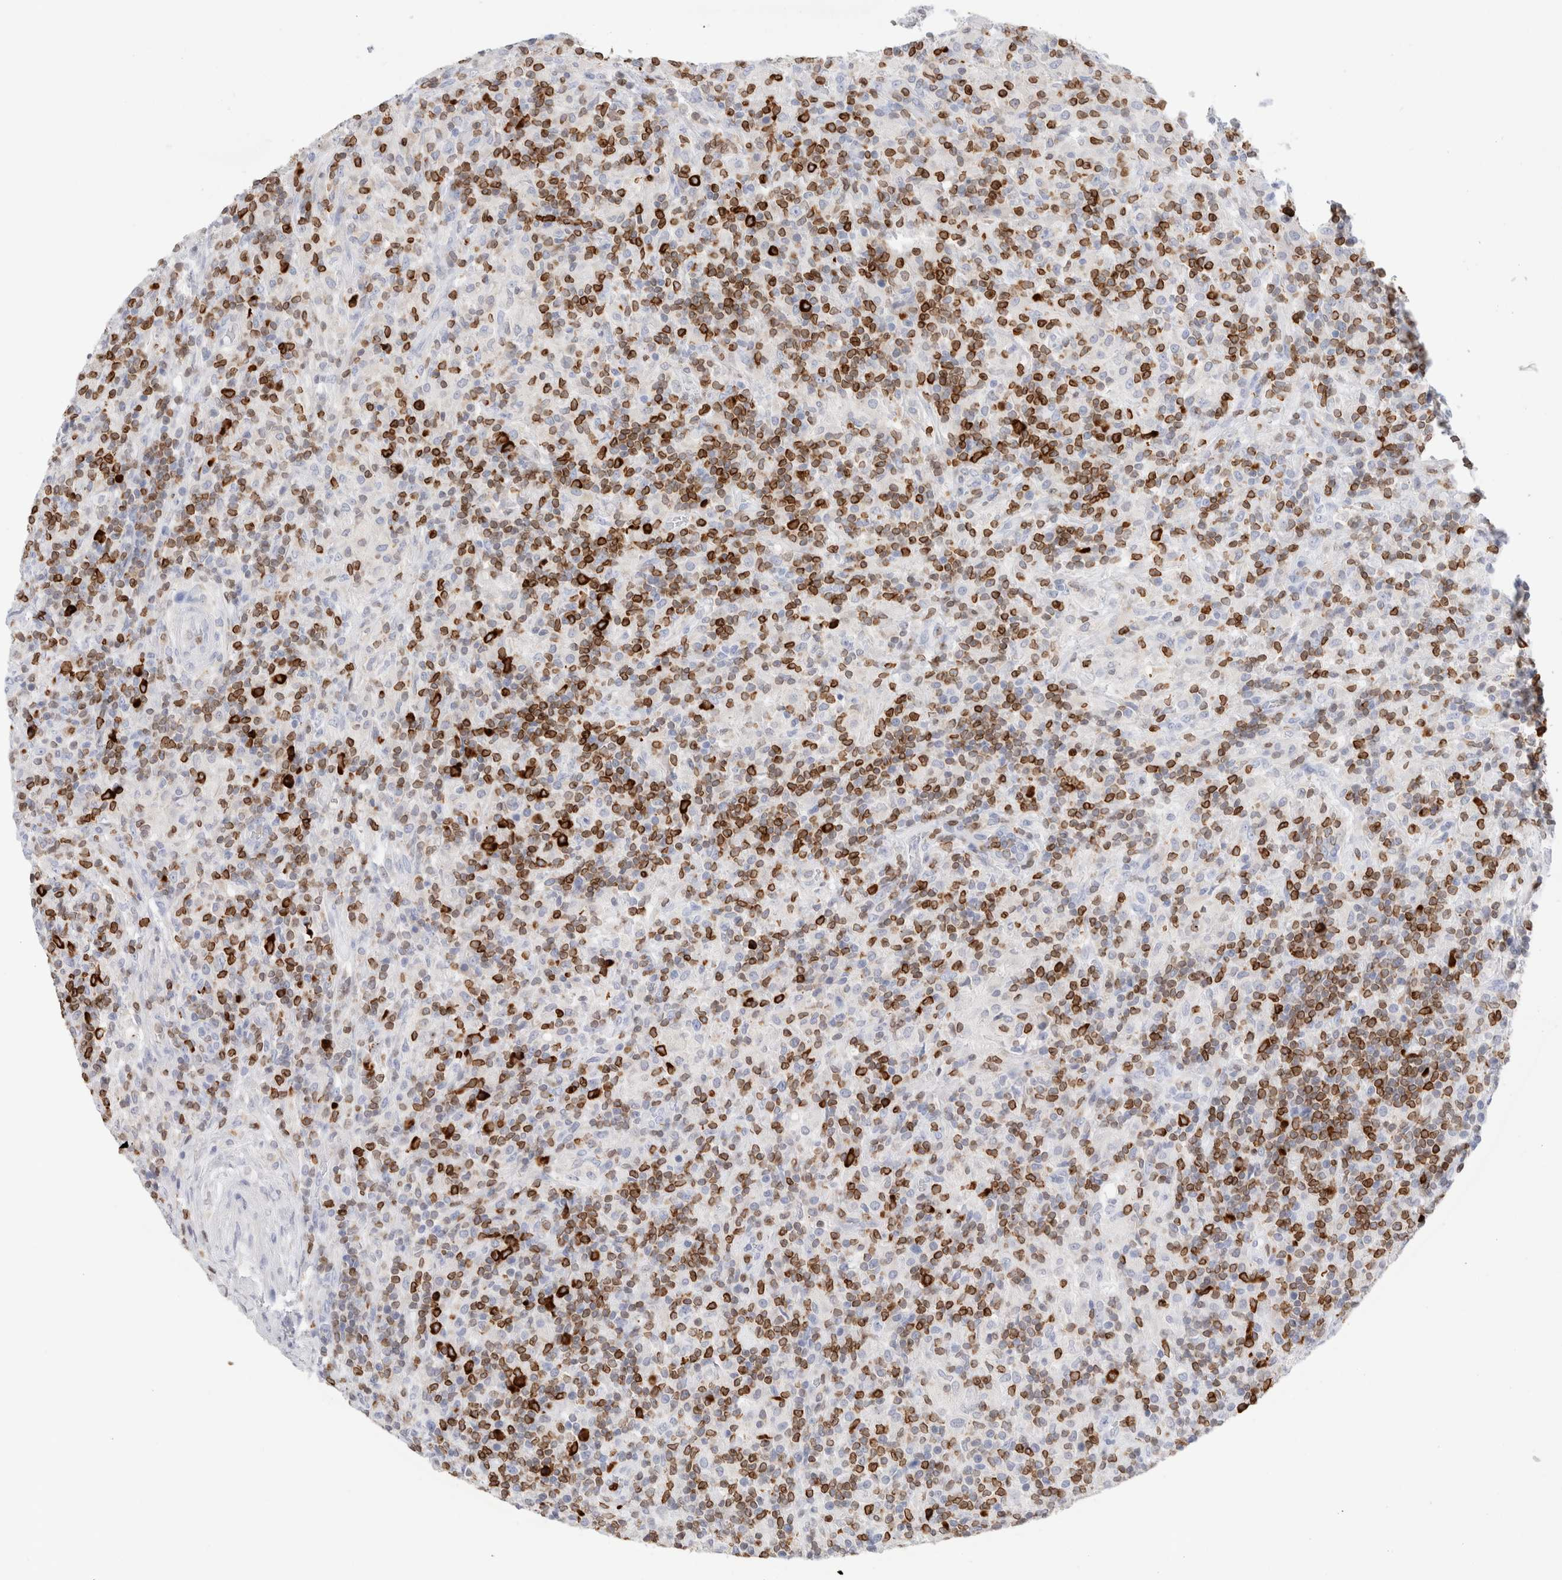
{"staining": {"intensity": "negative", "quantity": "none", "location": "none"}, "tissue": "lymphoma", "cell_type": "Tumor cells", "image_type": "cancer", "snomed": [{"axis": "morphology", "description": "Hodgkin's disease, NOS"}, {"axis": "topography", "description": "Lymph node"}], "caption": "Immunohistochemical staining of human lymphoma exhibits no significant expression in tumor cells.", "gene": "ALOX5AP", "patient": {"sex": "male", "age": 70}}